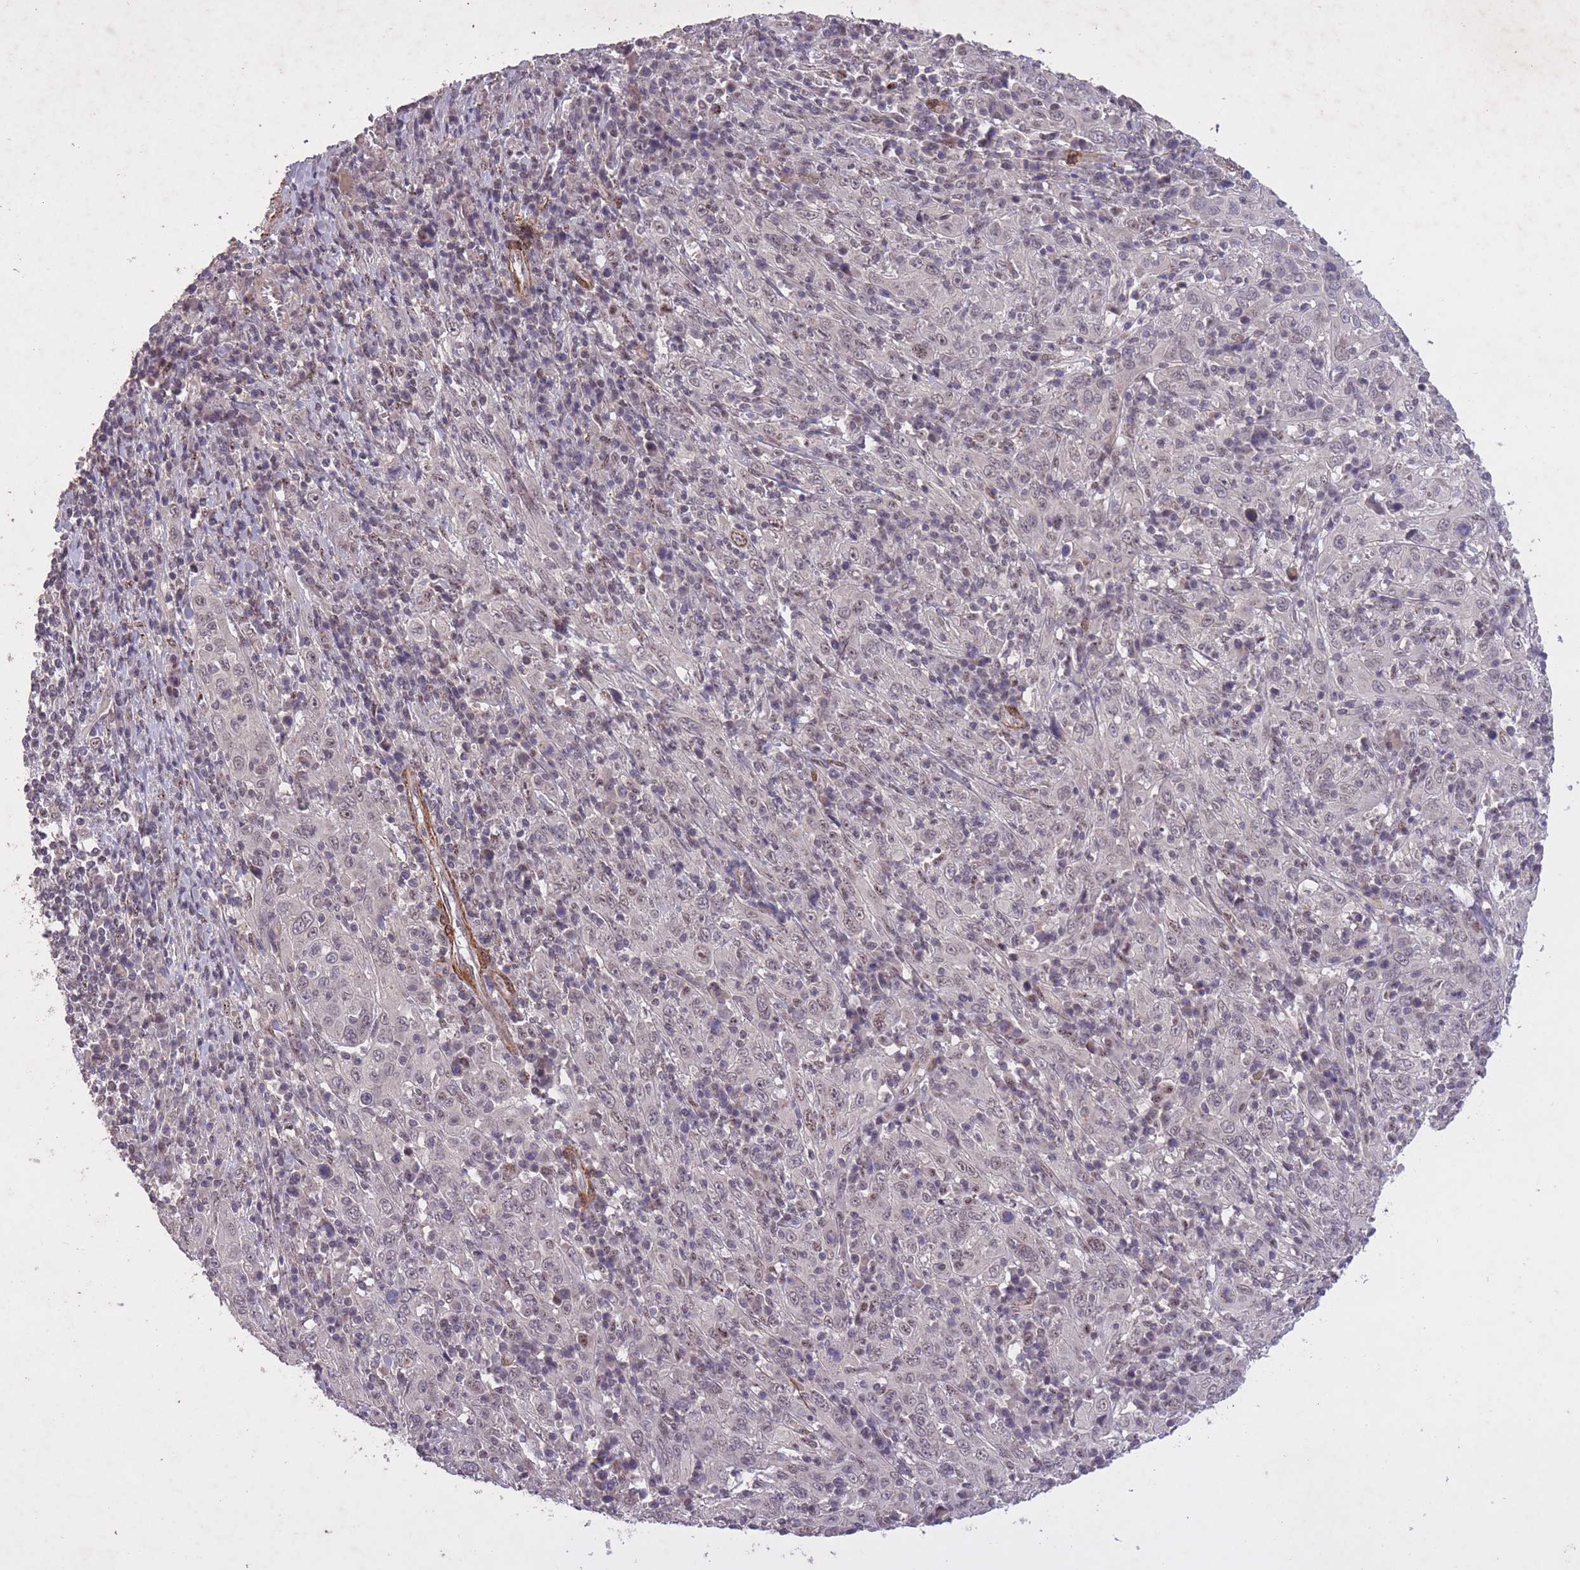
{"staining": {"intensity": "weak", "quantity": "<25%", "location": "nuclear"}, "tissue": "cervical cancer", "cell_type": "Tumor cells", "image_type": "cancer", "snomed": [{"axis": "morphology", "description": "Squamous cell carcinoma, NOS"}, {"axis": "topography", "description": "Cervix"}], "caption": "DAB (3,3'-diaminobenzidine) immunohistochemical staining of cervical cancer (squamous cell carcinoma) displays no significant staining in tumor cells. (DAB immunohistochemistry visualized using brightfield microscopy, high magnification).", "gene": "CBX6", "patient": {"sex": "female", "age": 46}}